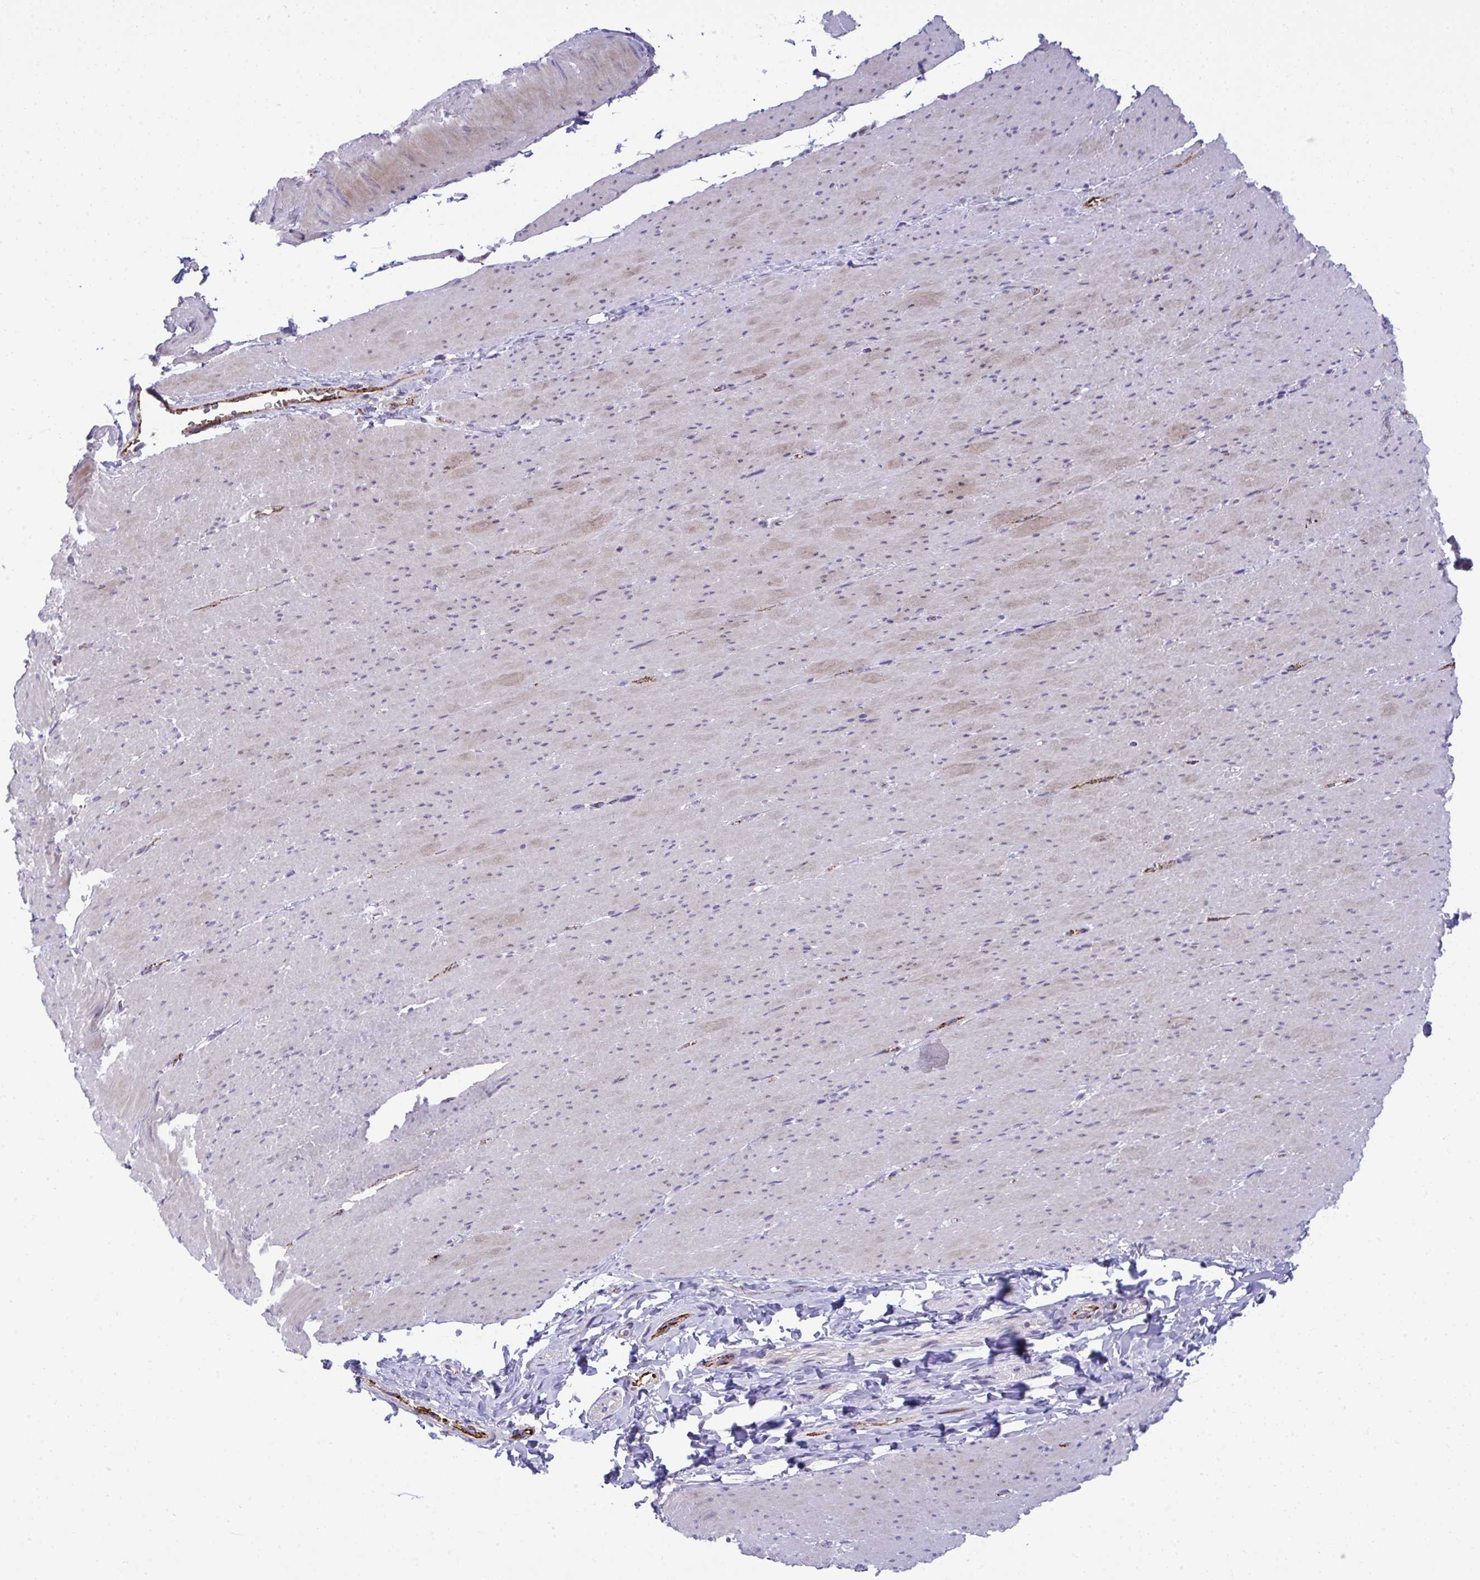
{"staining": {"intensity": "weak", "quantity": "<25%", "location": "cytoplasmic/membranous"}, "tissue": "smooth muscle", "cell_type": "Smooth muscle cells", "image_type": "normal", "snomed": [{"axis": "morphology", "description": "Normal tissue, NOS"}, {"axis": "topography", "description": "Smooth muscle"}, {"axis": "topography", "description": "Rectum"}], "caption": "Normal smooth muscle was stained to show a protein in brown. There is no significant staining in smooth muscle cells.", "gene": "TOR1AIP2", "patient": {"sex": "male", "age": 53}}